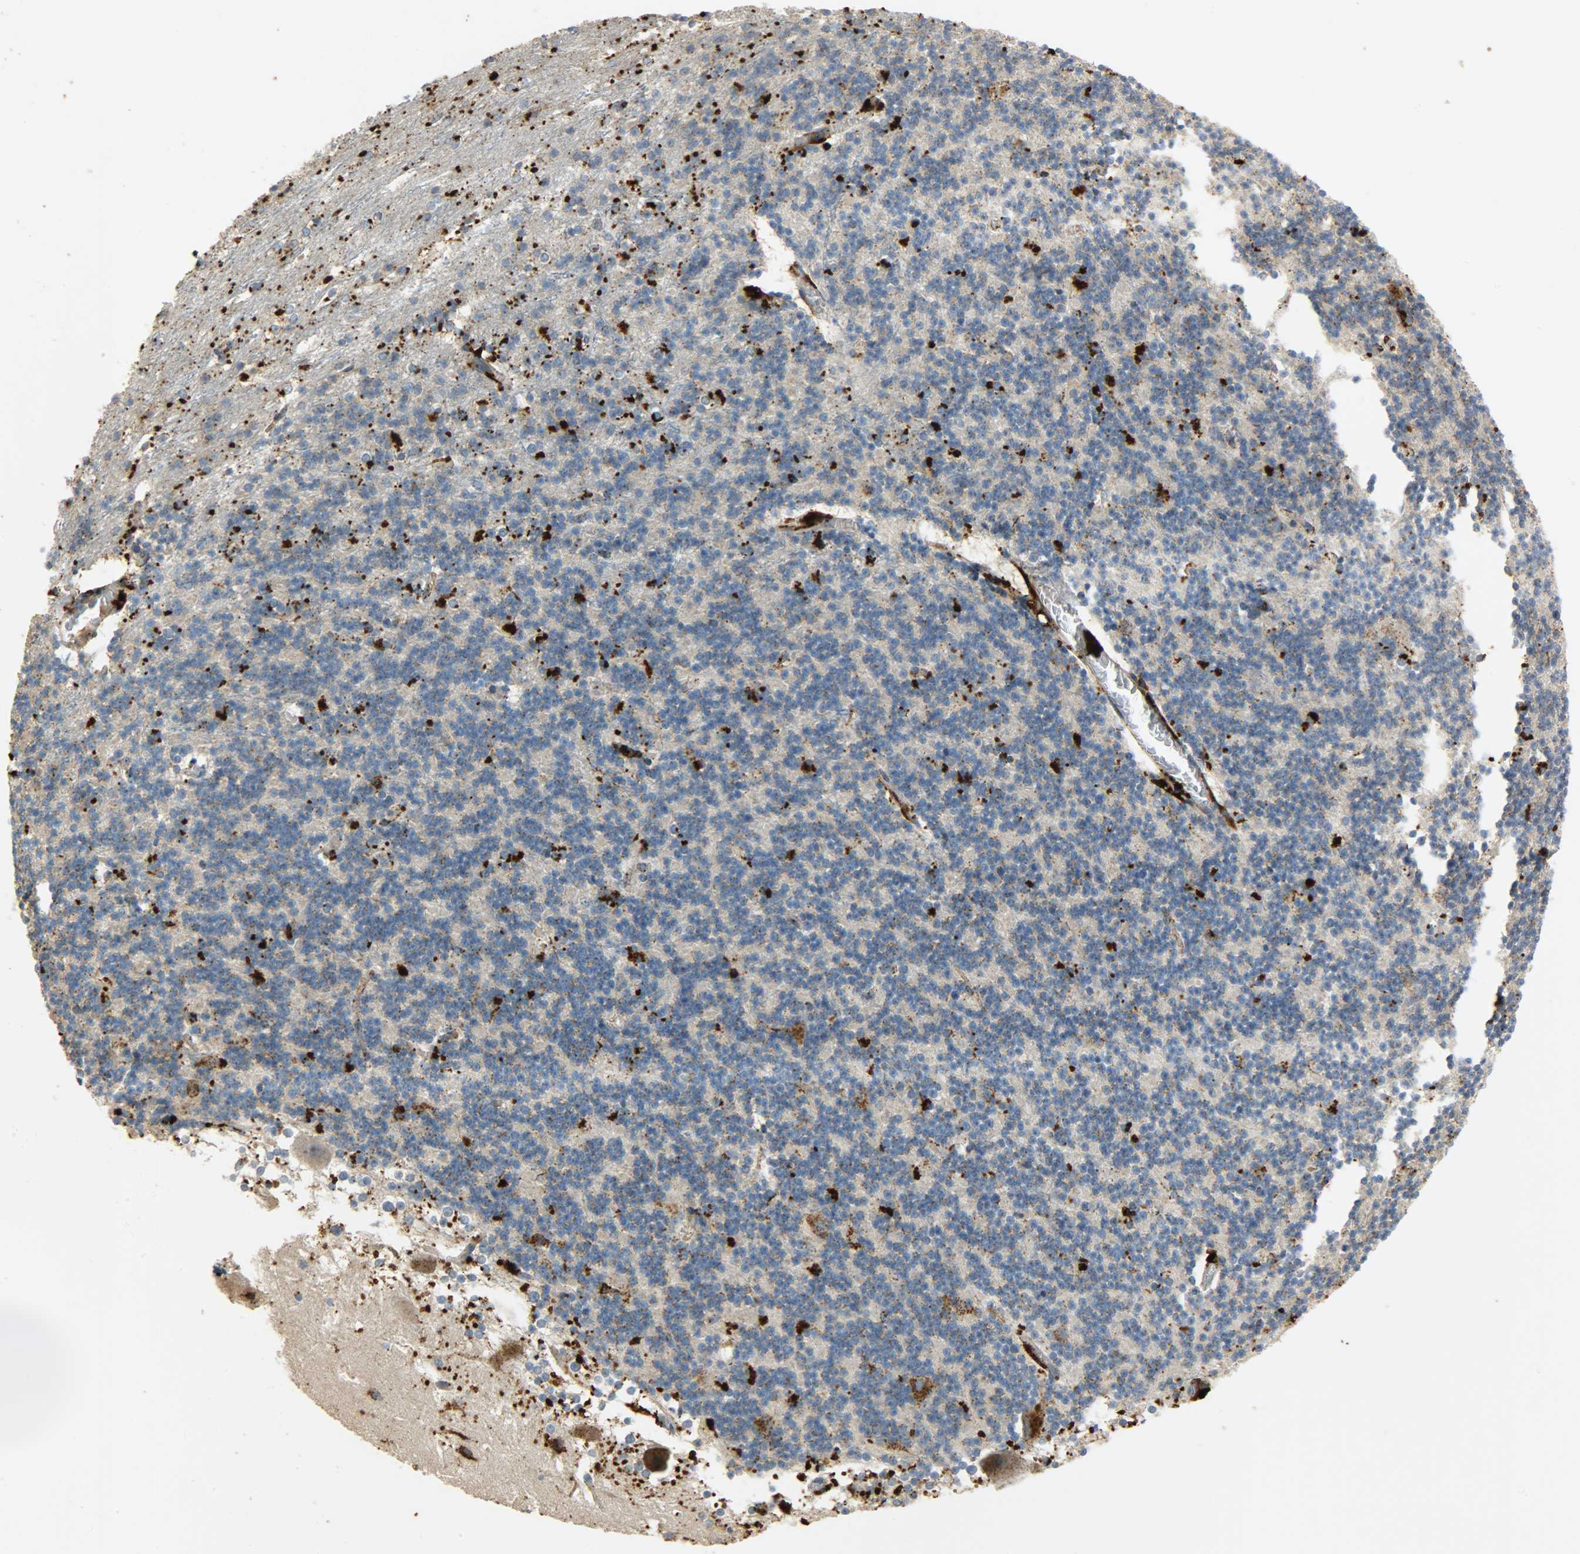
{"staining": {"intensity": "strong", "quantity": "<25%", "location": "cytoplasmic/membranous"}, "tissue": "cerebellum", "cell_type": "Cells in granular layer", "image_type": "normal", "snomed": [{"axis": "morphology", "description": "Normal tissue, NOS"}, {"axis": "topography", "description": "Cerebellum"}], "caption": "A brown stain highlights strong cytoplasmic/membranous positivity of a protein in cells in granular layer of normal cerebellum.", "gene": "ASAH1", "patient": {"sex": "female", "age": 19}}